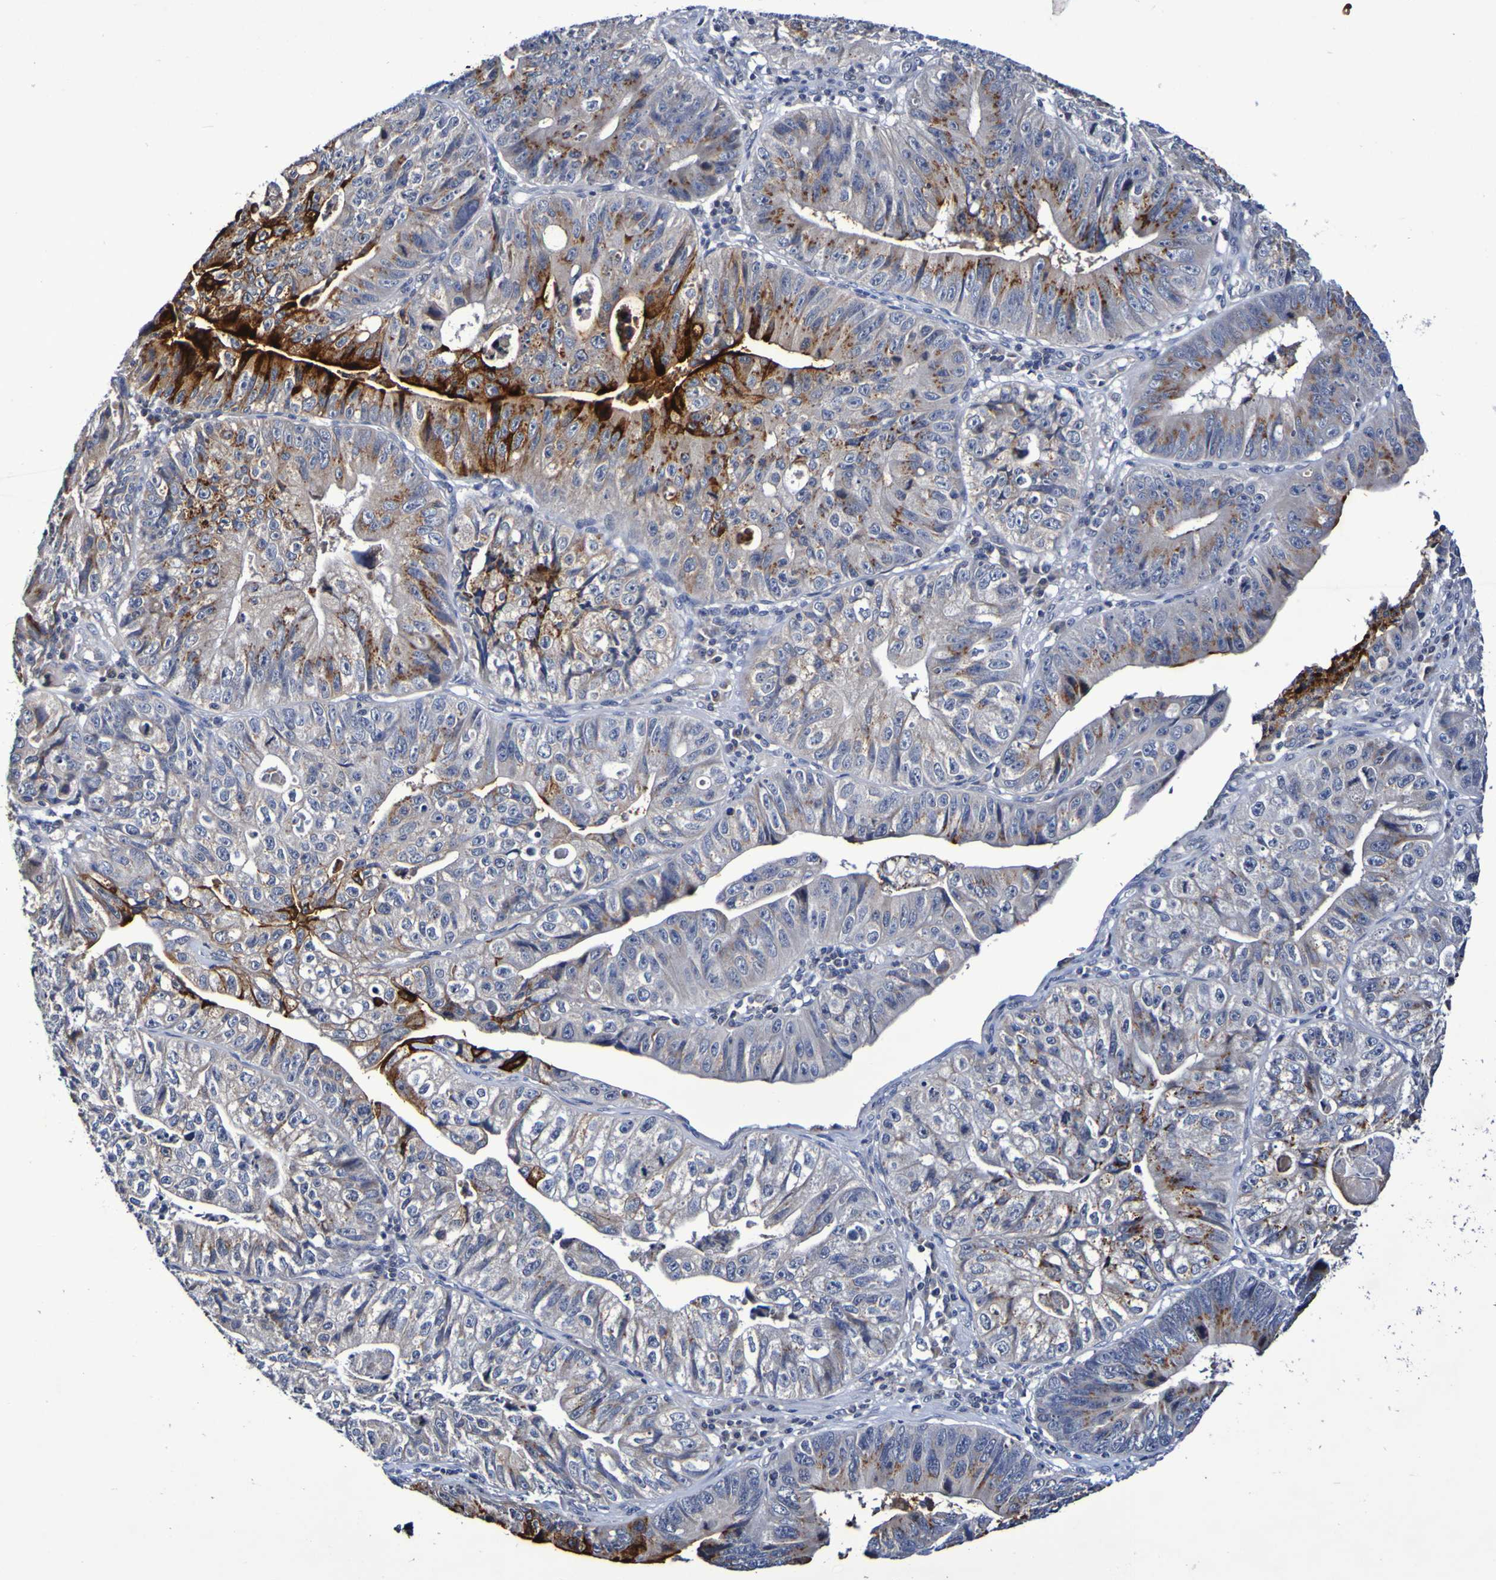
{"staining": {"intensity": "strong", "quantity": "<25%", "location": "cytoplasmic/membranous"}, "tissue": "stomach cancer", "cell_type": "Tumor cells", "image_type": "cancer", "snomed": [{"axis": "morphology", "description": "Adenocarcinoma, NOS"}, {"axis": "topography", "description": "Stomach"}], "caption": "A medium amount of strong cytoplasmic/membranous positivity is identified in about <25% of tumor cells in stomach adenocarcinoma tissue. Nuclei are stained in blue.", "gene": "PTP4A2", "patient": {"sex": "male", "age": 59}}